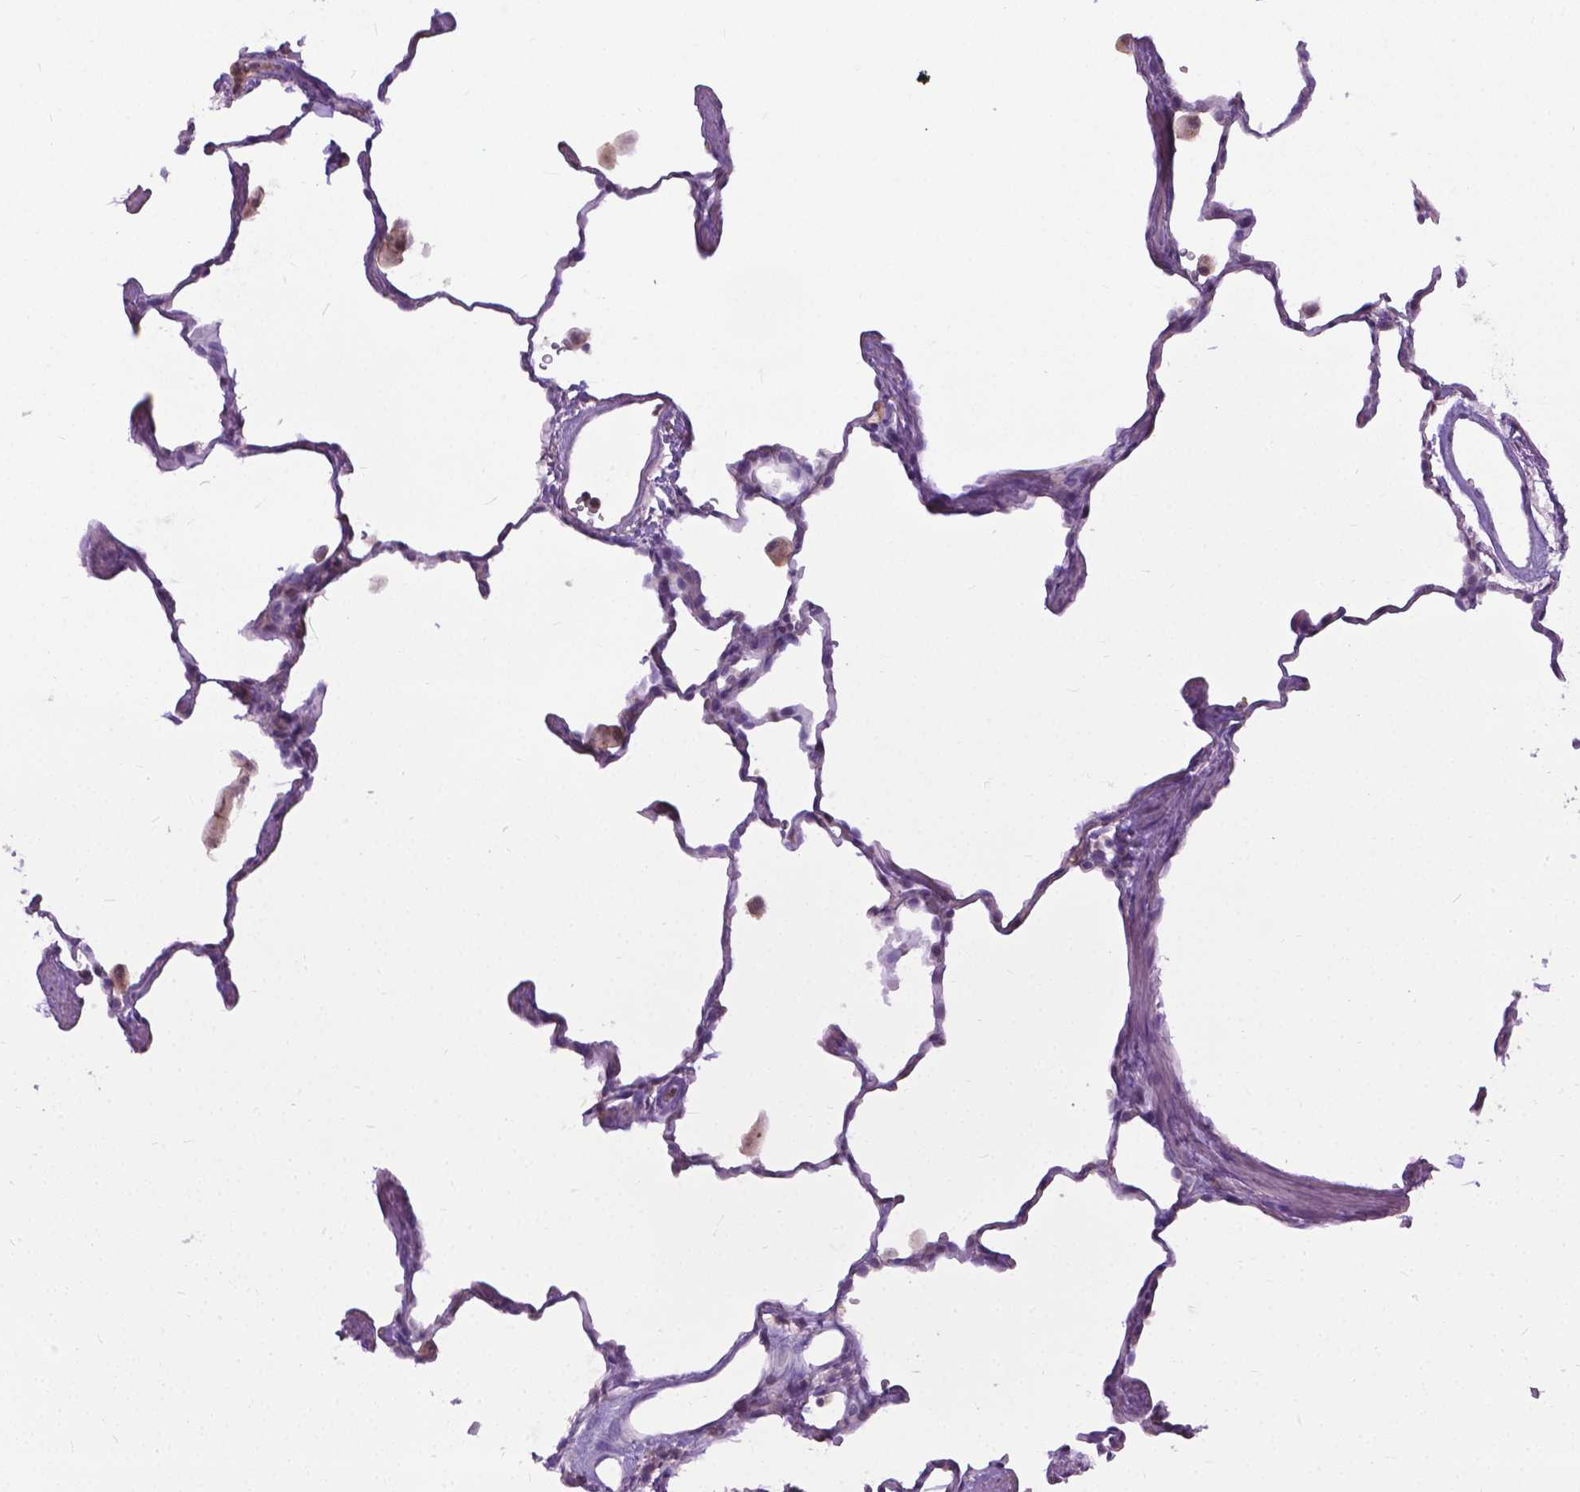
{"staining": {"intensity": "negative", "quantity": "none", "location": "none"}, "tissue": "lung", "cell_type": "Alveolar cells", "image_type": "normal", "snomed": [{"axis": "morphology", "description": "Normal tissue, NOS"}, {"axis": "topography", "description": "Lung"}], "caption": "This is an immunohistochemistry photomicrograph of benign human lung. There is no expression in alveolar cells.", "gene": "JAK3", "patient": {"sex": "female", "age": 47}}